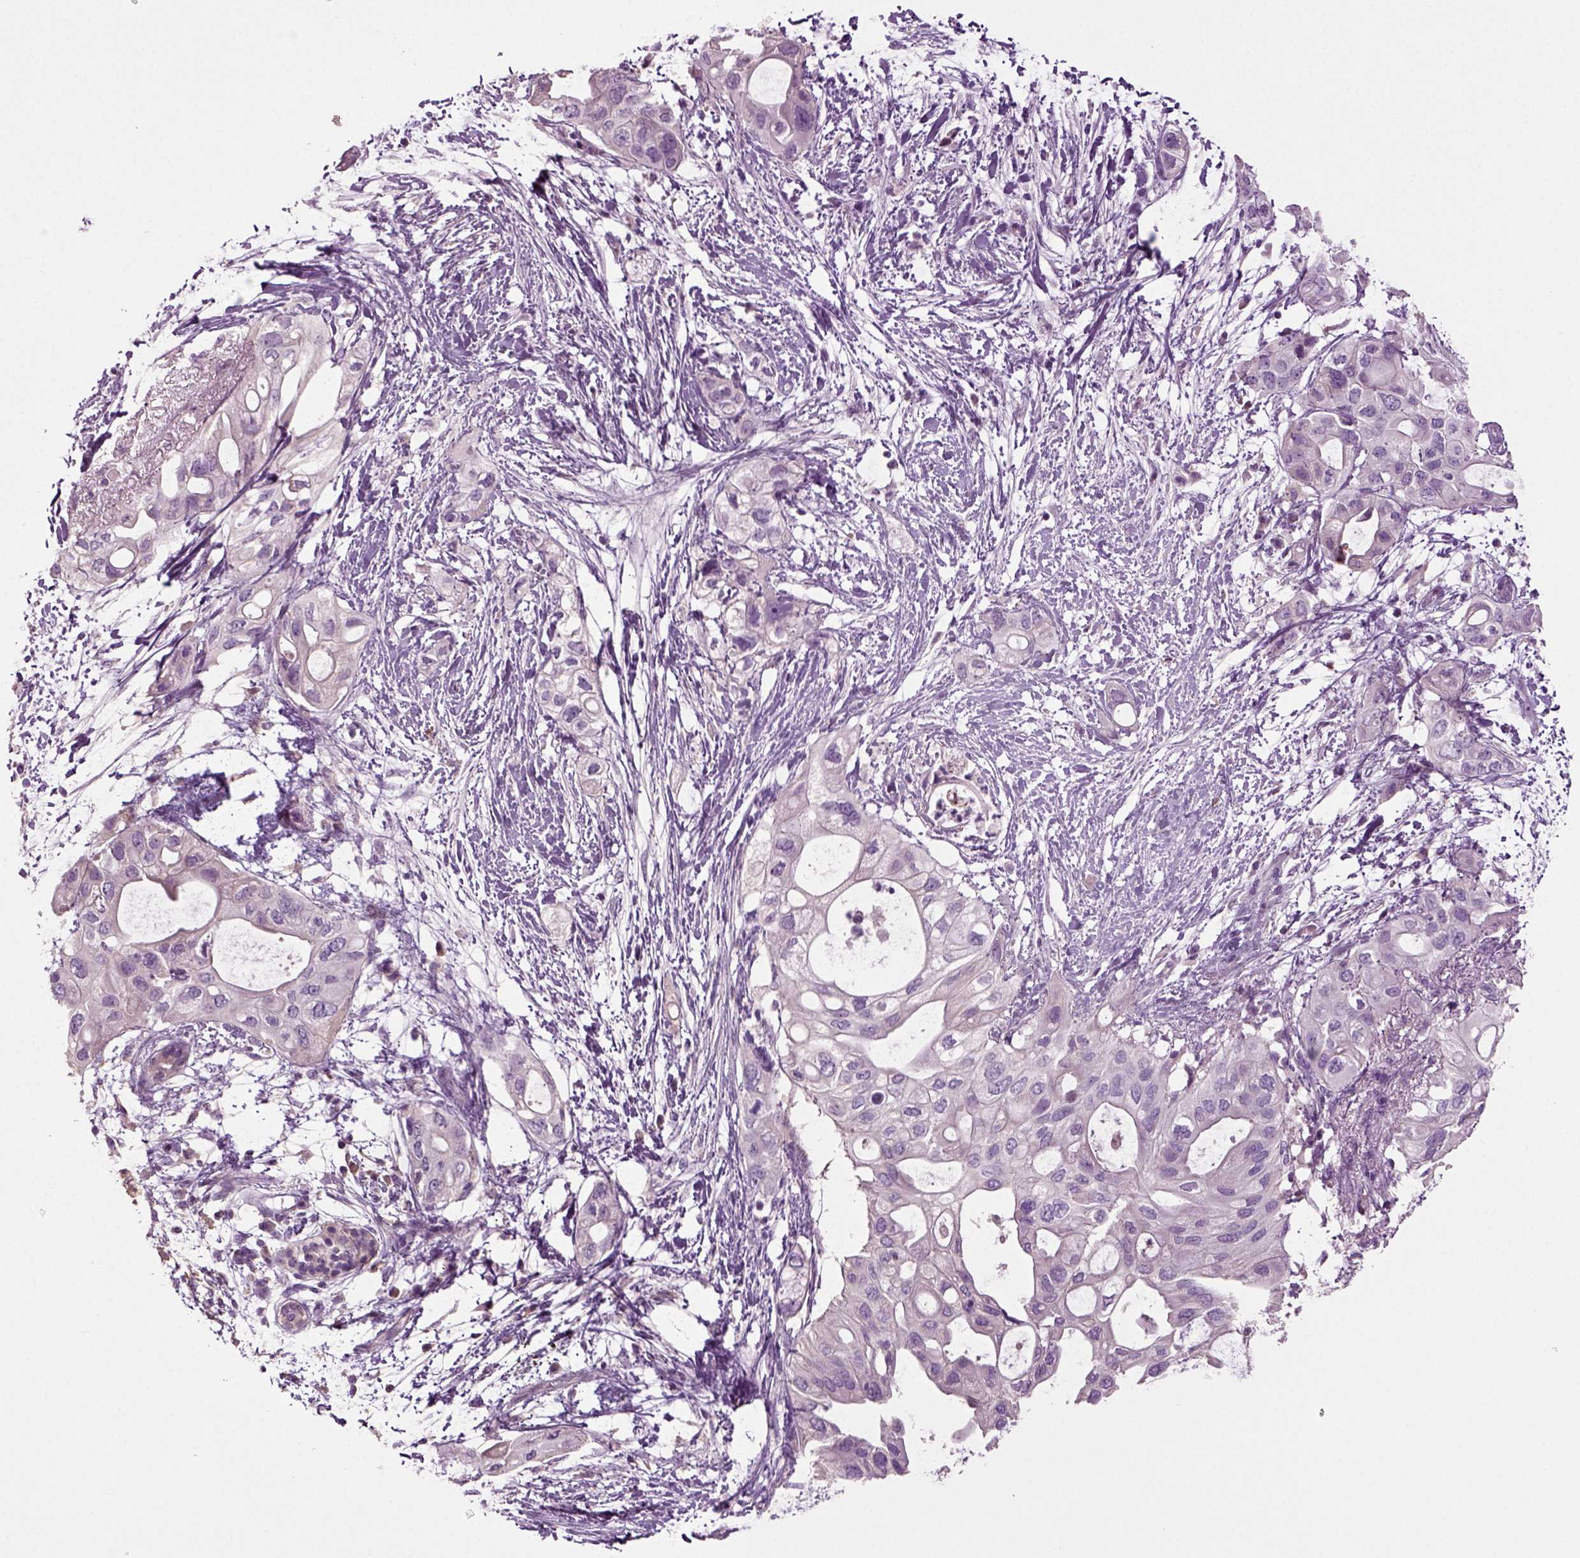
{"staining": {"intensity": "negative", "quantity": "none", "location": "none"}, "tissue": "pancreatic cancer", "cell_type": "Tumor cells", "image_type": "cancer", "snomed": [{"axis": "morphology", "description": "Adenocarcinoma, NOS"}, {"axis": "topography", "description": "Pancreas"}], "caption": "The histopathology image shows no significant expression in tumor cells of adenocarcinoma (pancreatic).", "gene": "DEFB118", "patient": {"sex": "female", "age": 72}}